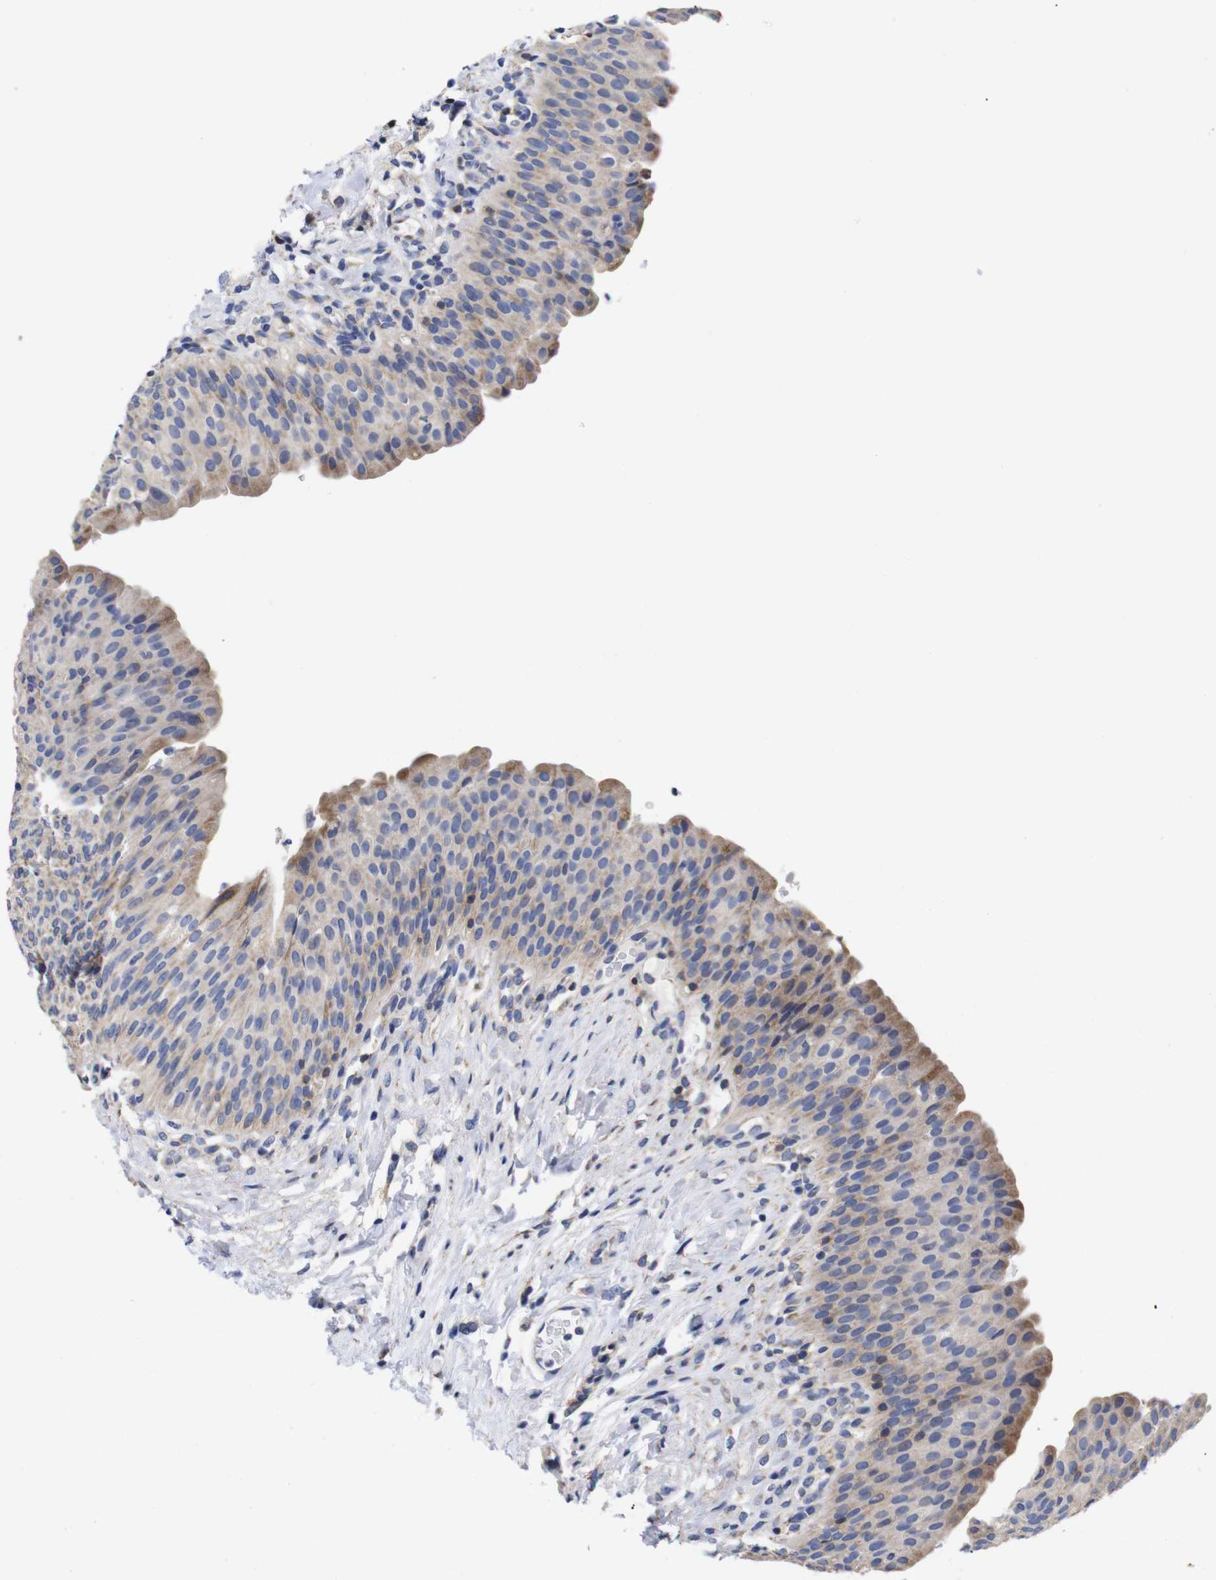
{"staining": {"intensity": "moderate", "quantity": ">75%", "location": "cytoplasmic/membranous"}, "tissue": "urinary bladder", "cell_type": "Urothelial cells", "image_type": "normal", "snomed": [{"axis": "morphology", "description": "Normal tissue, NOS"}, {"axis": "topography", "description": "Urinary bladder"}], "caption": "Immunohistochemistry (DAB) staining of normal urinary bladder demonstrates moderate cytoplasmic/membranous protein expression in approximately >75% of urothelial cells.", "gene": "OPN3", "patient": {"sex": "female", "age": 79}}